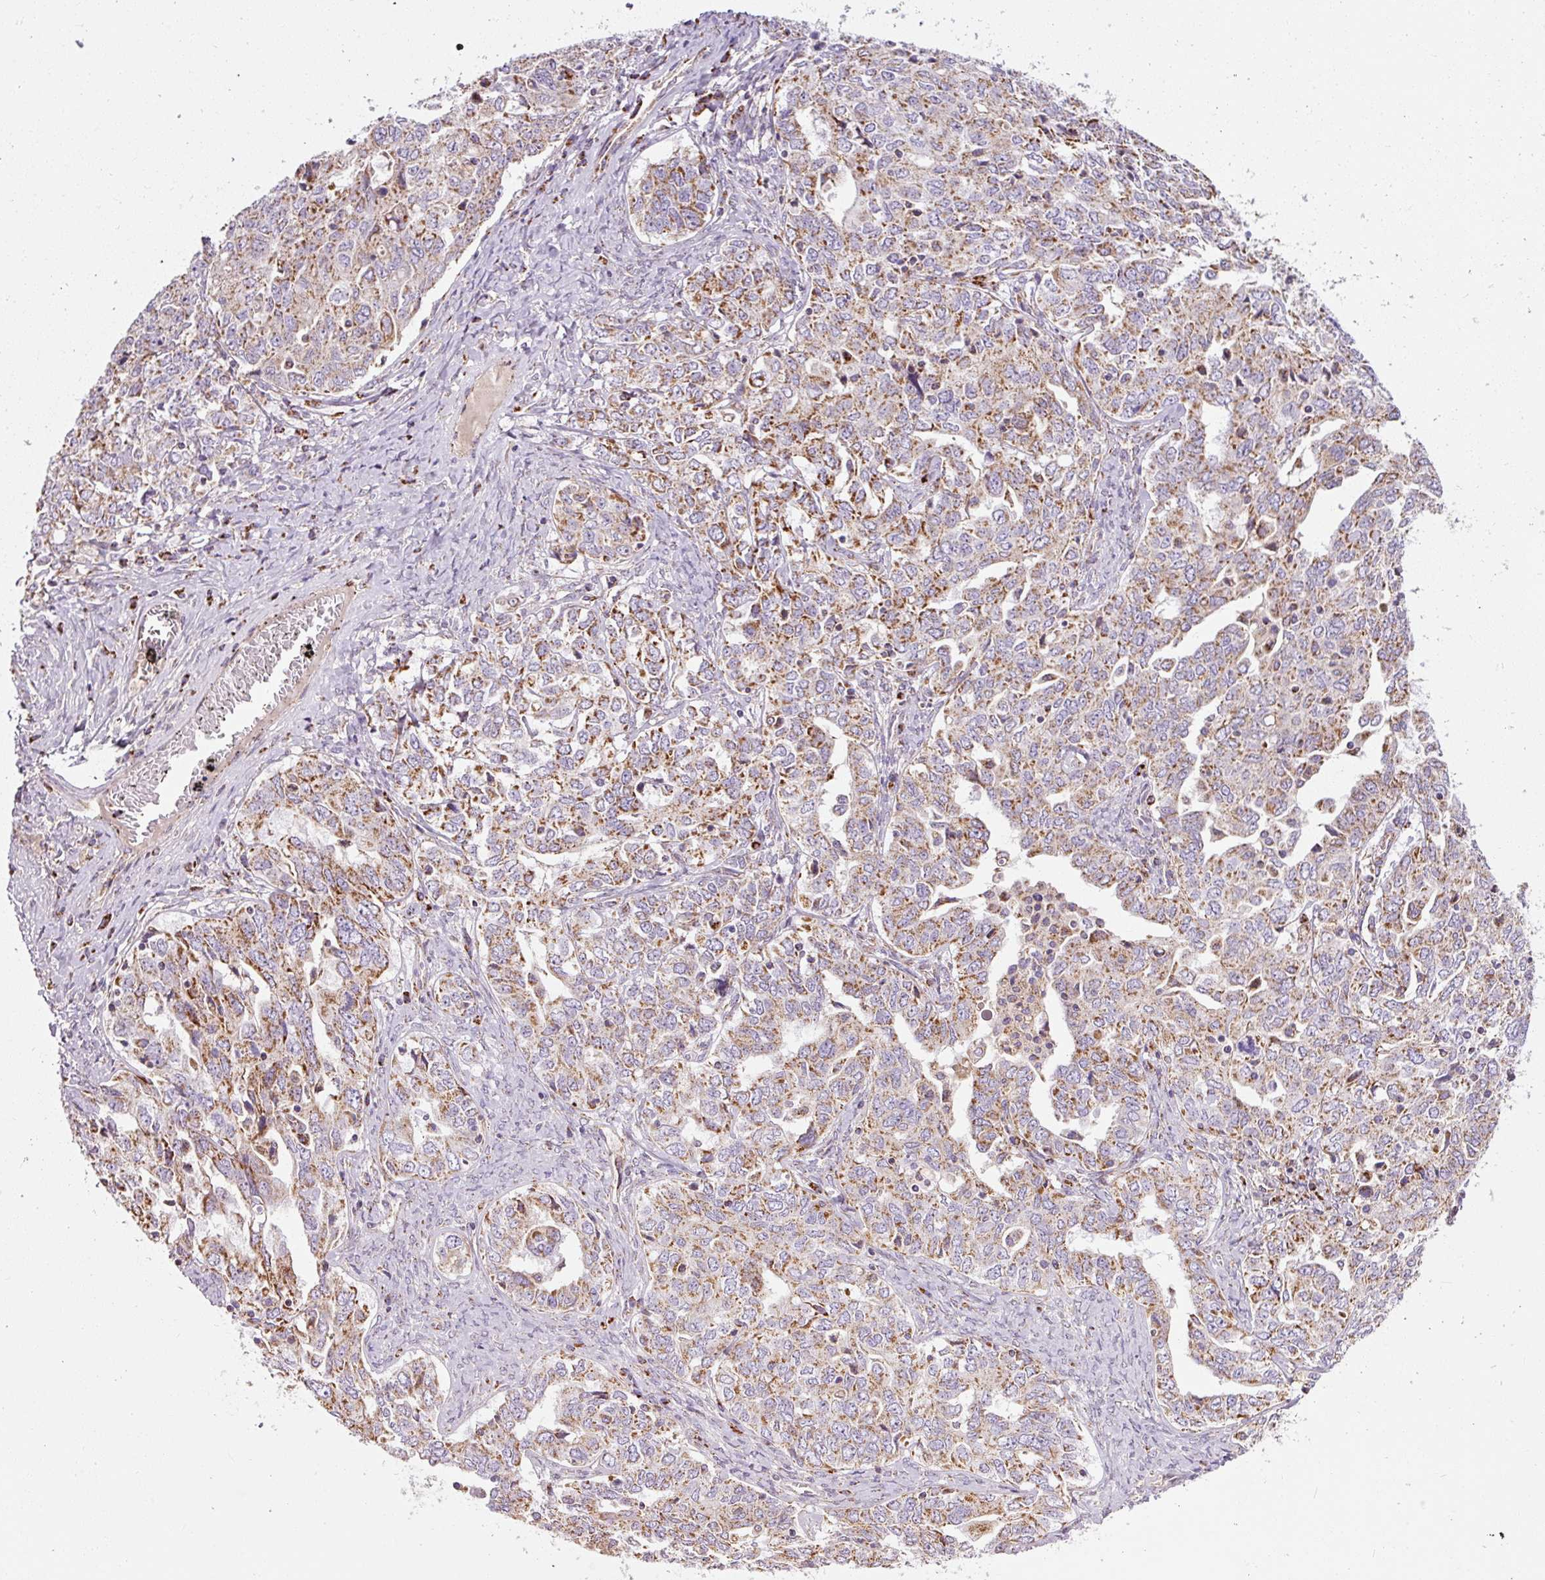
{"staining": {"intensity": "moderate", "quantity": ">75%", "location": "cytoplasmic/membranous"}, "tissue": "ovarian cancer", "cell_type": "Tumor cells", "image_type": "cancer", "snomed": [{"axis": "morphology", "description": "Carcinoma, endometroid"}, {"axis": "topography", "description": "Ovary"}], "caption": "Immunohistochemistry of ovarian cancer (endometroid carcinoma) displays medium levels of moderate cytoplasmic/membranous staining in approximately >75% of tumor cells.", "gene": "NDUFB4", "patient": {"sex": "female", "age": 62}}